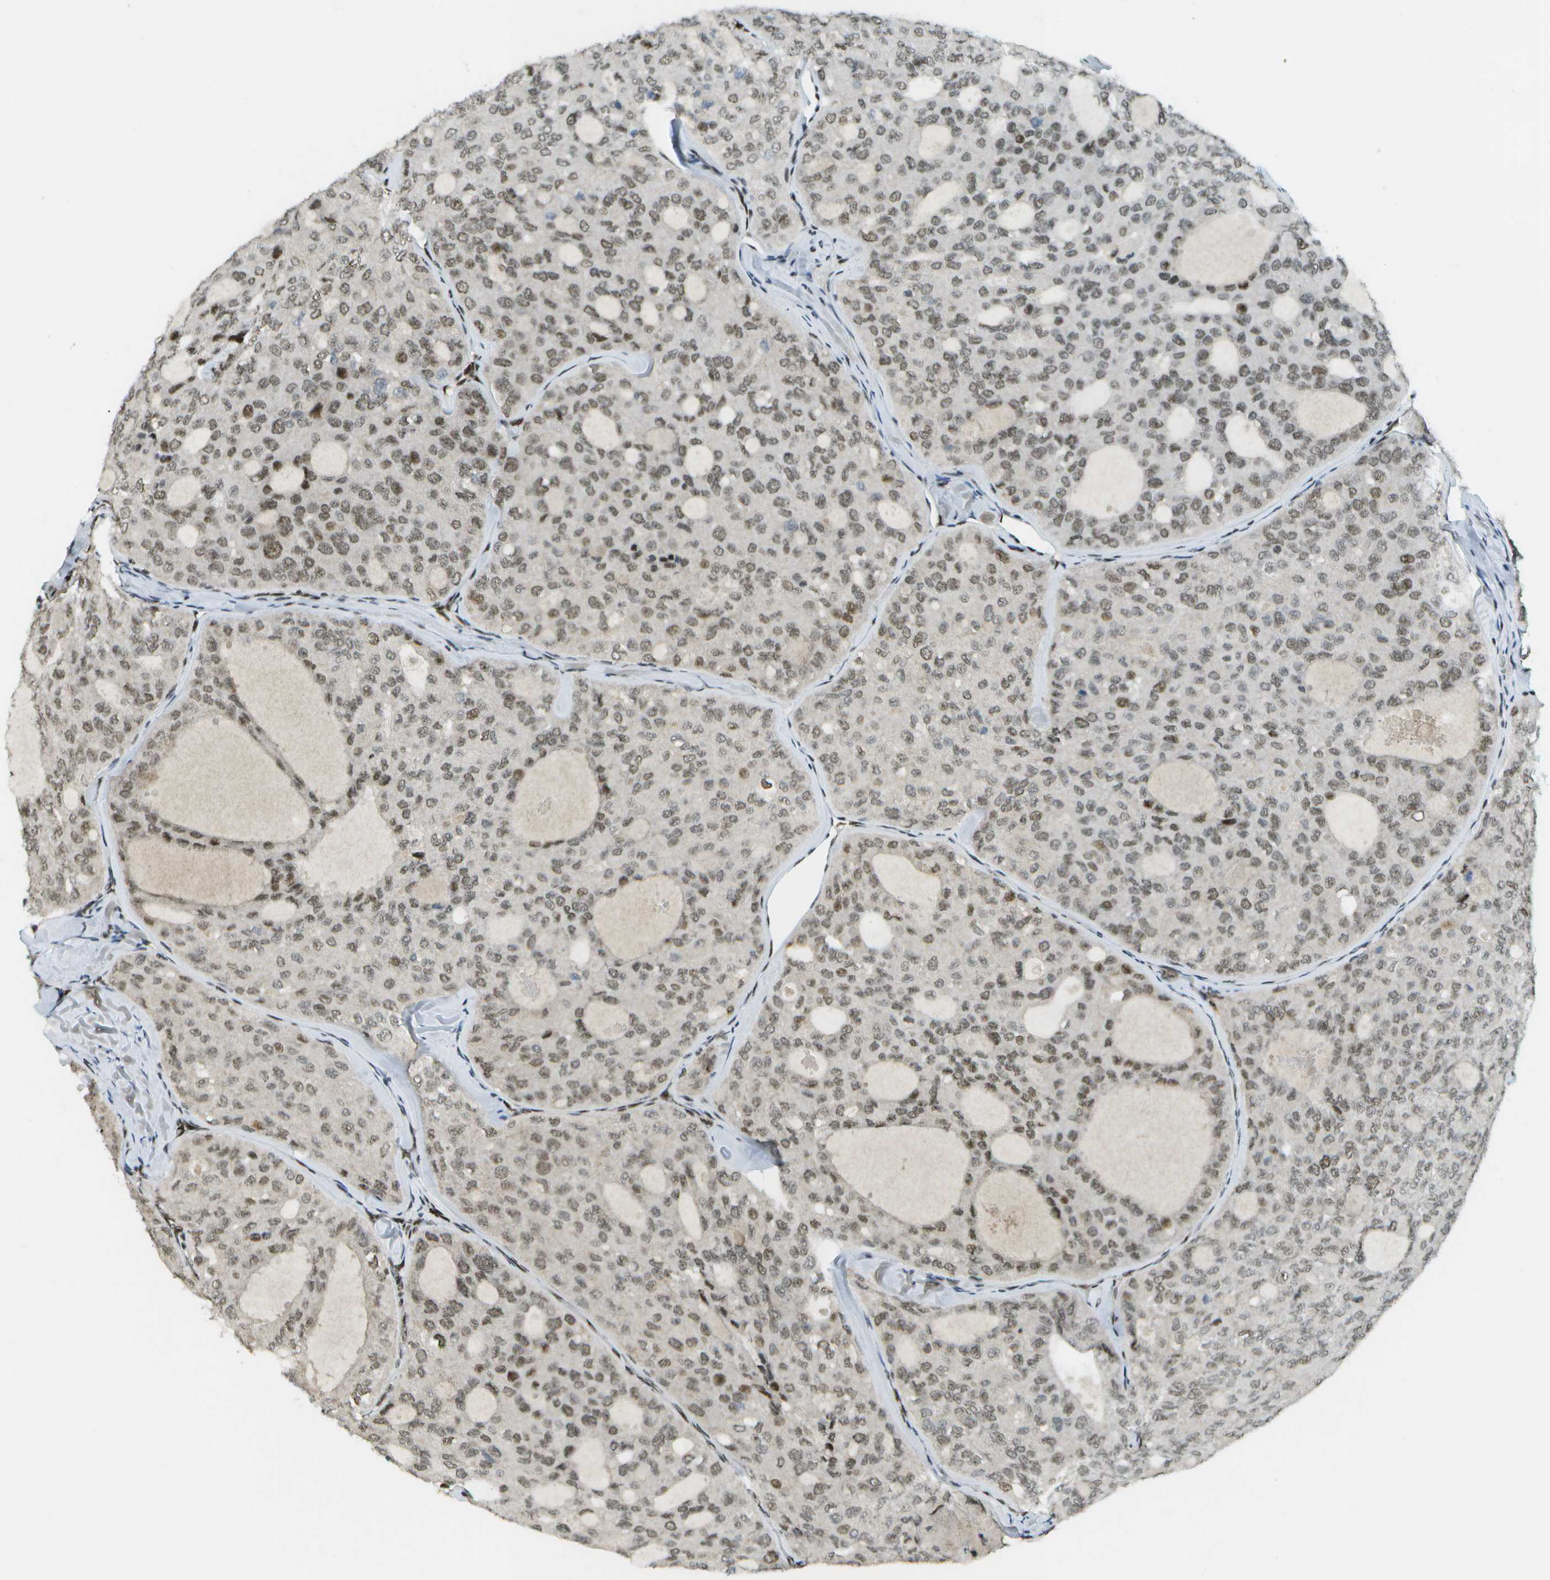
{"staining": {"intensity": "moderate", "quantity": ">75%", "location": "nuclear"}, "tissue": "thyroid cancer", "cell_type": "Tumor cells", "image_type": "cancer", "snomed": [{"axis": "morphology", "description": "Follicular adenoma carcinoma, NOS"}, {"axis": "topography", "description": "Thyroid gland"}], "caption": "Immunohistochemistry (IHC) image of neoplastic tissue: thyroid follicular adenoma carcinoma stained using IHC exhibits medium levels of moderate protein expression localized specifically in the nuclear of tumor cells, appearing as a nuclear brown color.", "gene": "IRF7", "patient": {"sex": "male", "age": 75}}